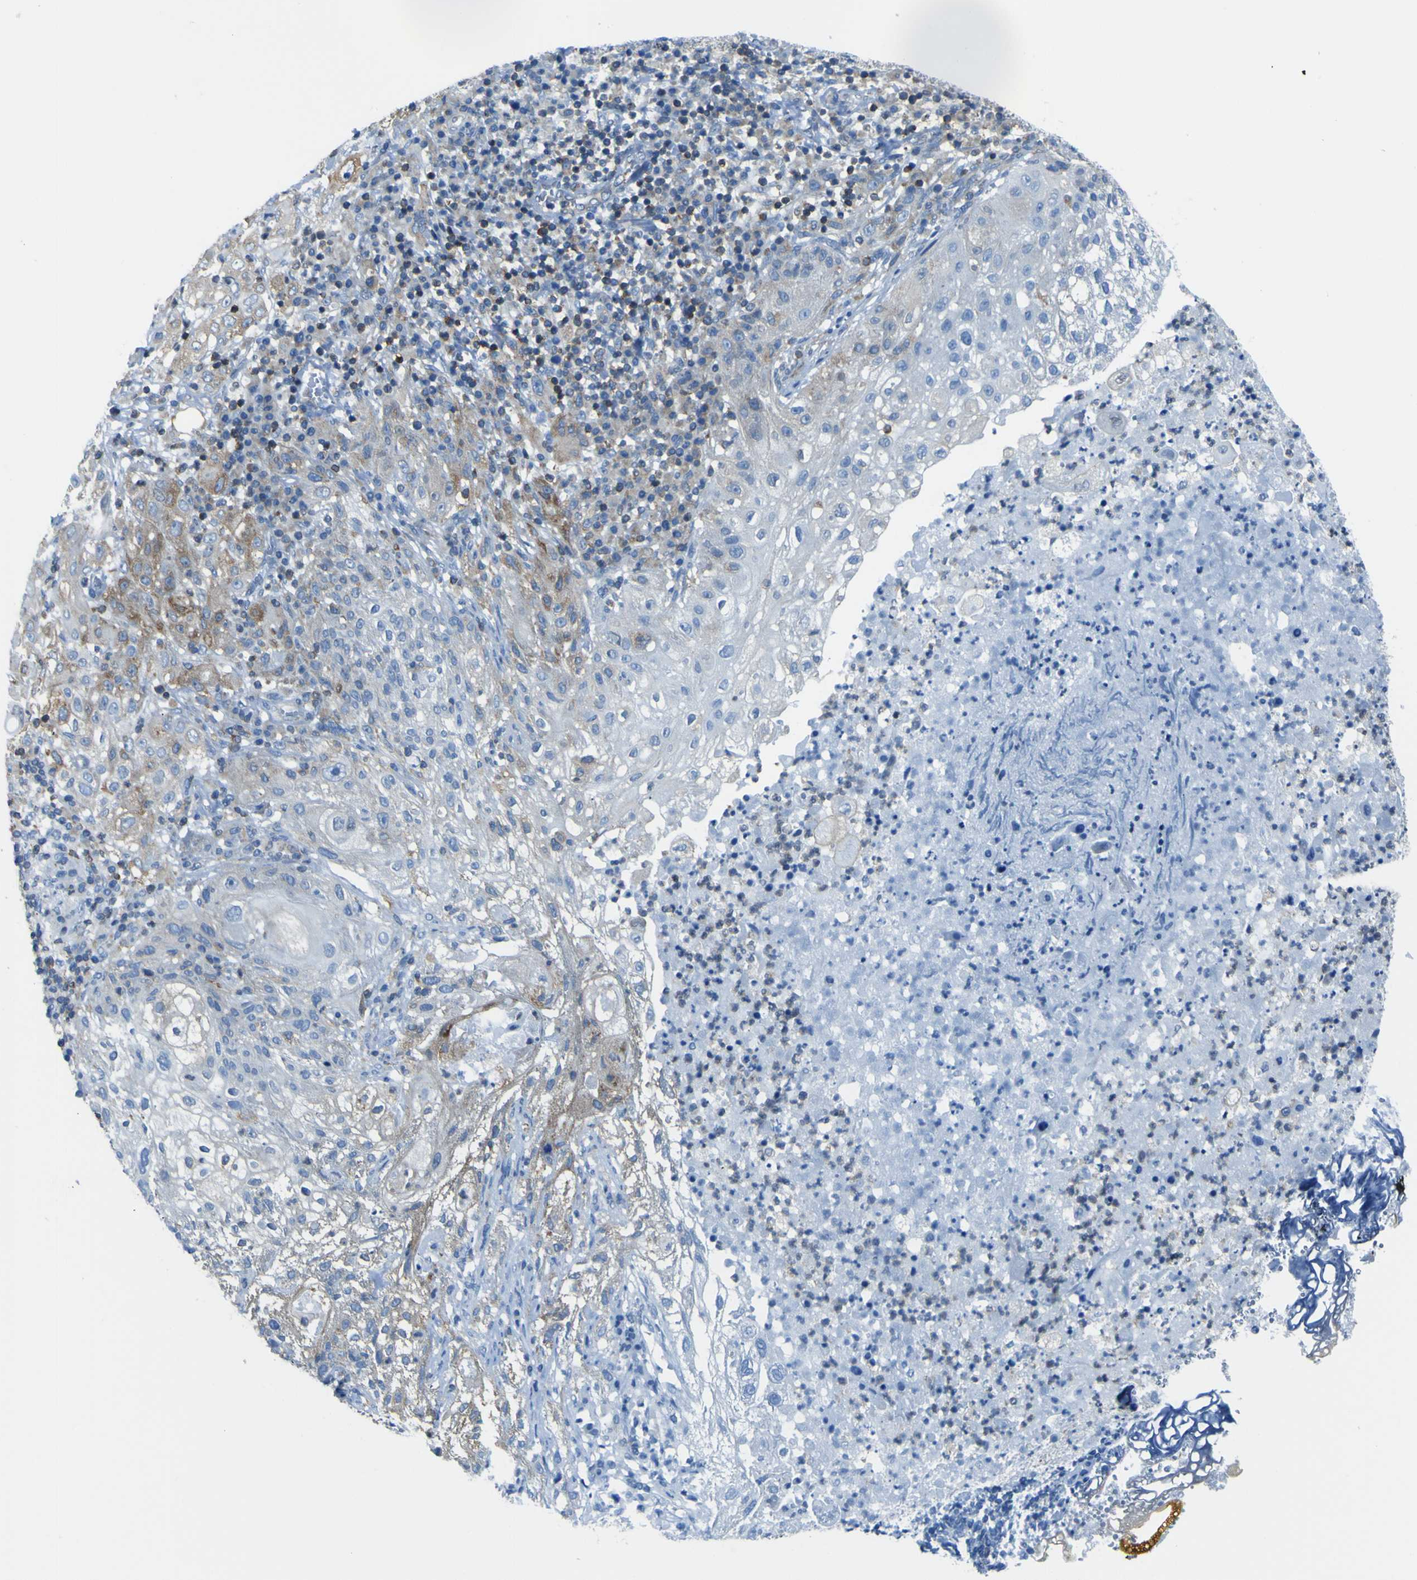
{"staining": {"intensity": "moderate", "quantity": "<25%", "location": "cytoplasmic/membranous"}, "tissue": "lung cancer", "cell_type": "Tumor cells", "image_type": "cancer", "snomed": [{"axis": "morphology", "description": "Inflammation, NOS"}, {"axis": "morphology", "description": "Squamous cell carcinoma, NOS"}, {"axis": "topography", "description": "Lymph node"}, {"axis": "topography", "description": "Soft tissue"}, {"axis": "topography", "description": "Lung"}], "caption": "Lung cancer stained with a protein marker shows moderate staining in tumor cells.", "gene": "STIM1", "patient": {"sex": "male", "age": 66}}